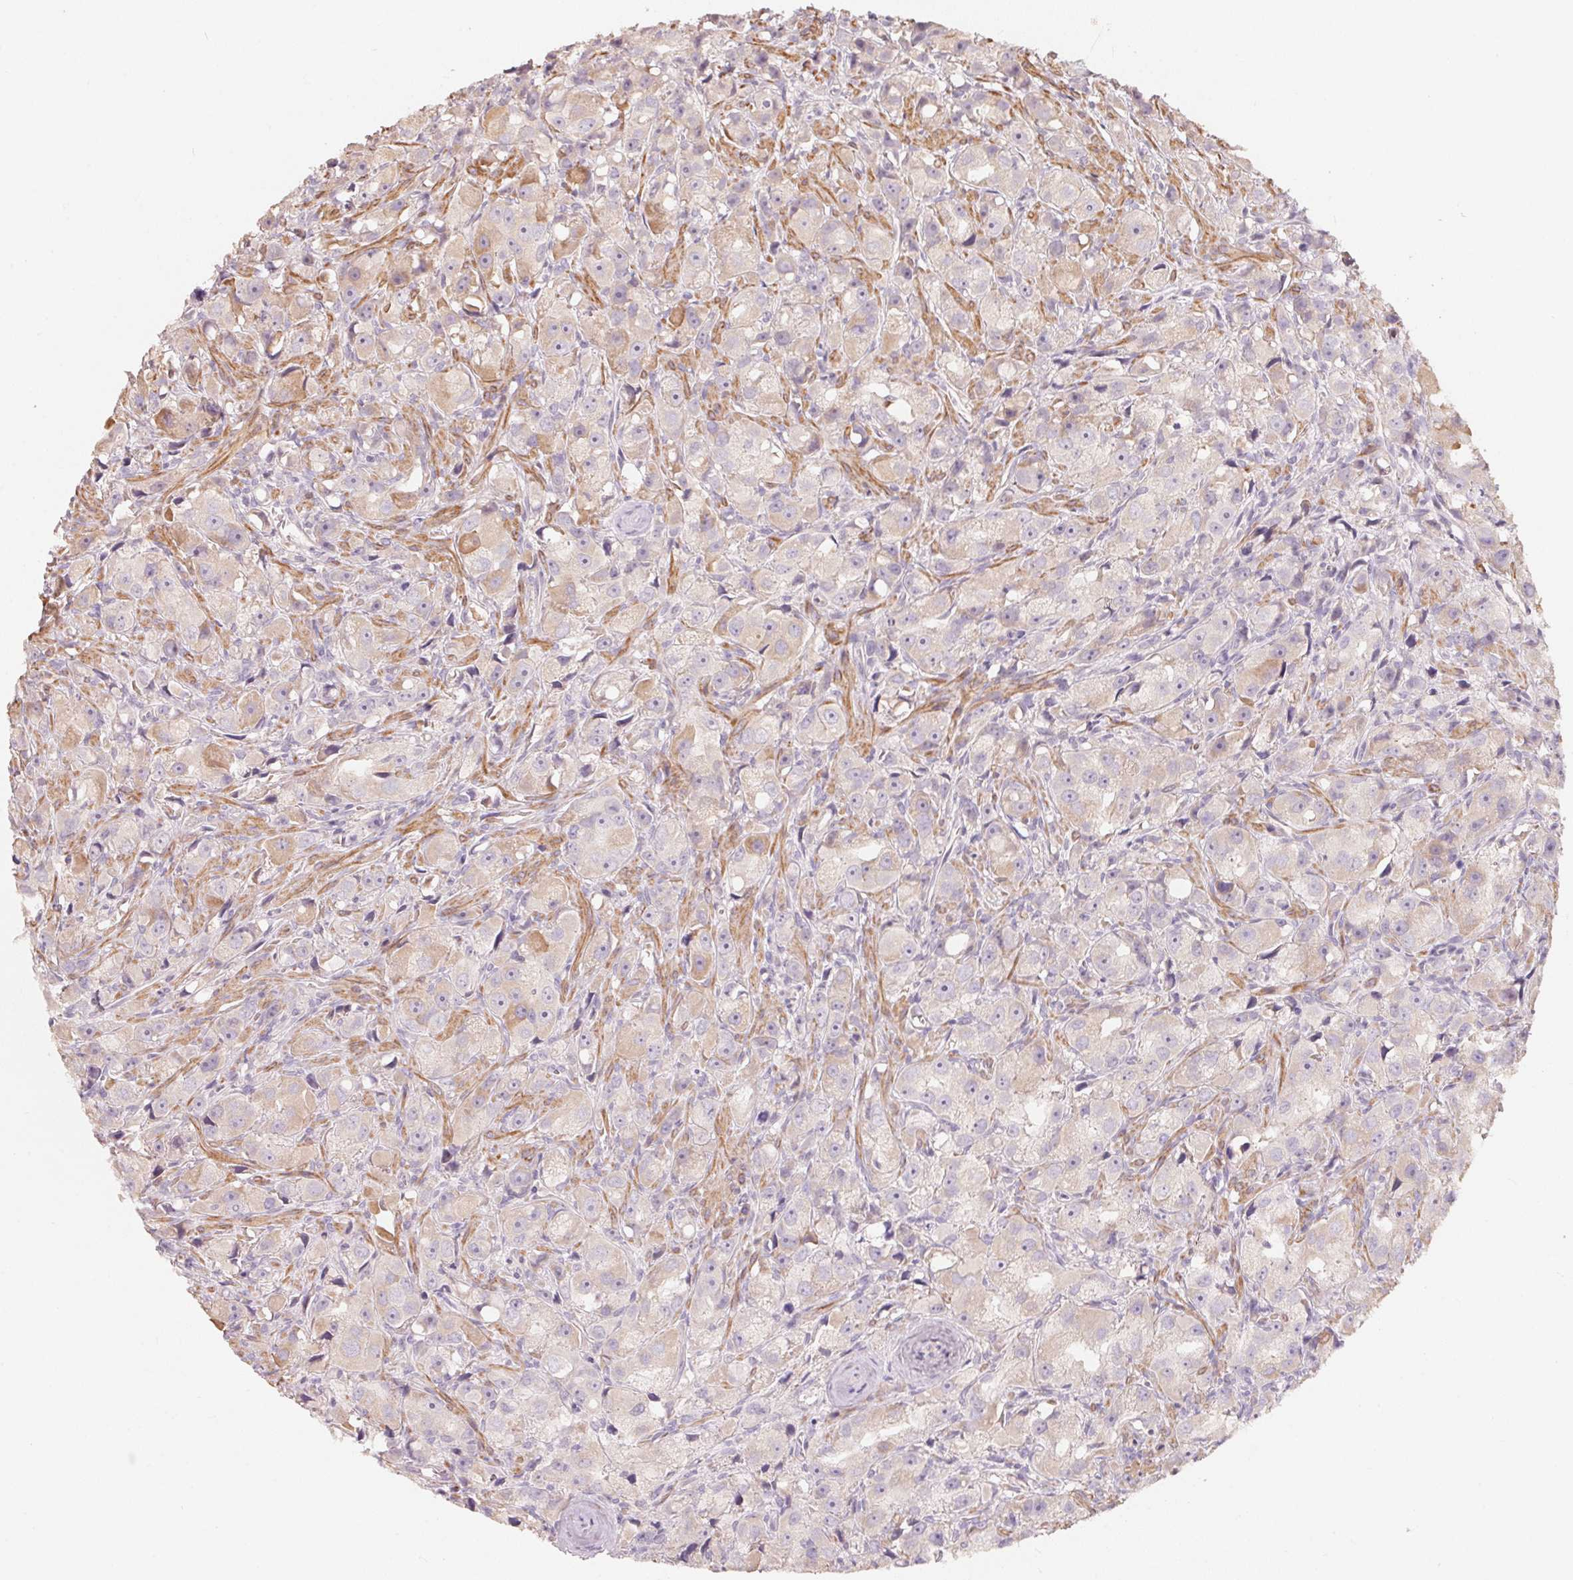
{"staining": {"intensity": "negative", "quantity": "none", "location": "none"}, "tissue": "prostate cancer", "cell_type": "Tumor cells", "image_type": "cancer", "snomed": [{"axis": "morphology", "description": "Adenocarcinoma, High grade"}, {"axis": "topography", "description": "Prostate"}], "caption": "This is a photomicrograph of IHC staining of adenocarcinoma (high-grade) (prostate), which shows no positivity in tumor cells.", "gene": "TP53AIP1", "patient": {"sex": "male", "age": 75}}